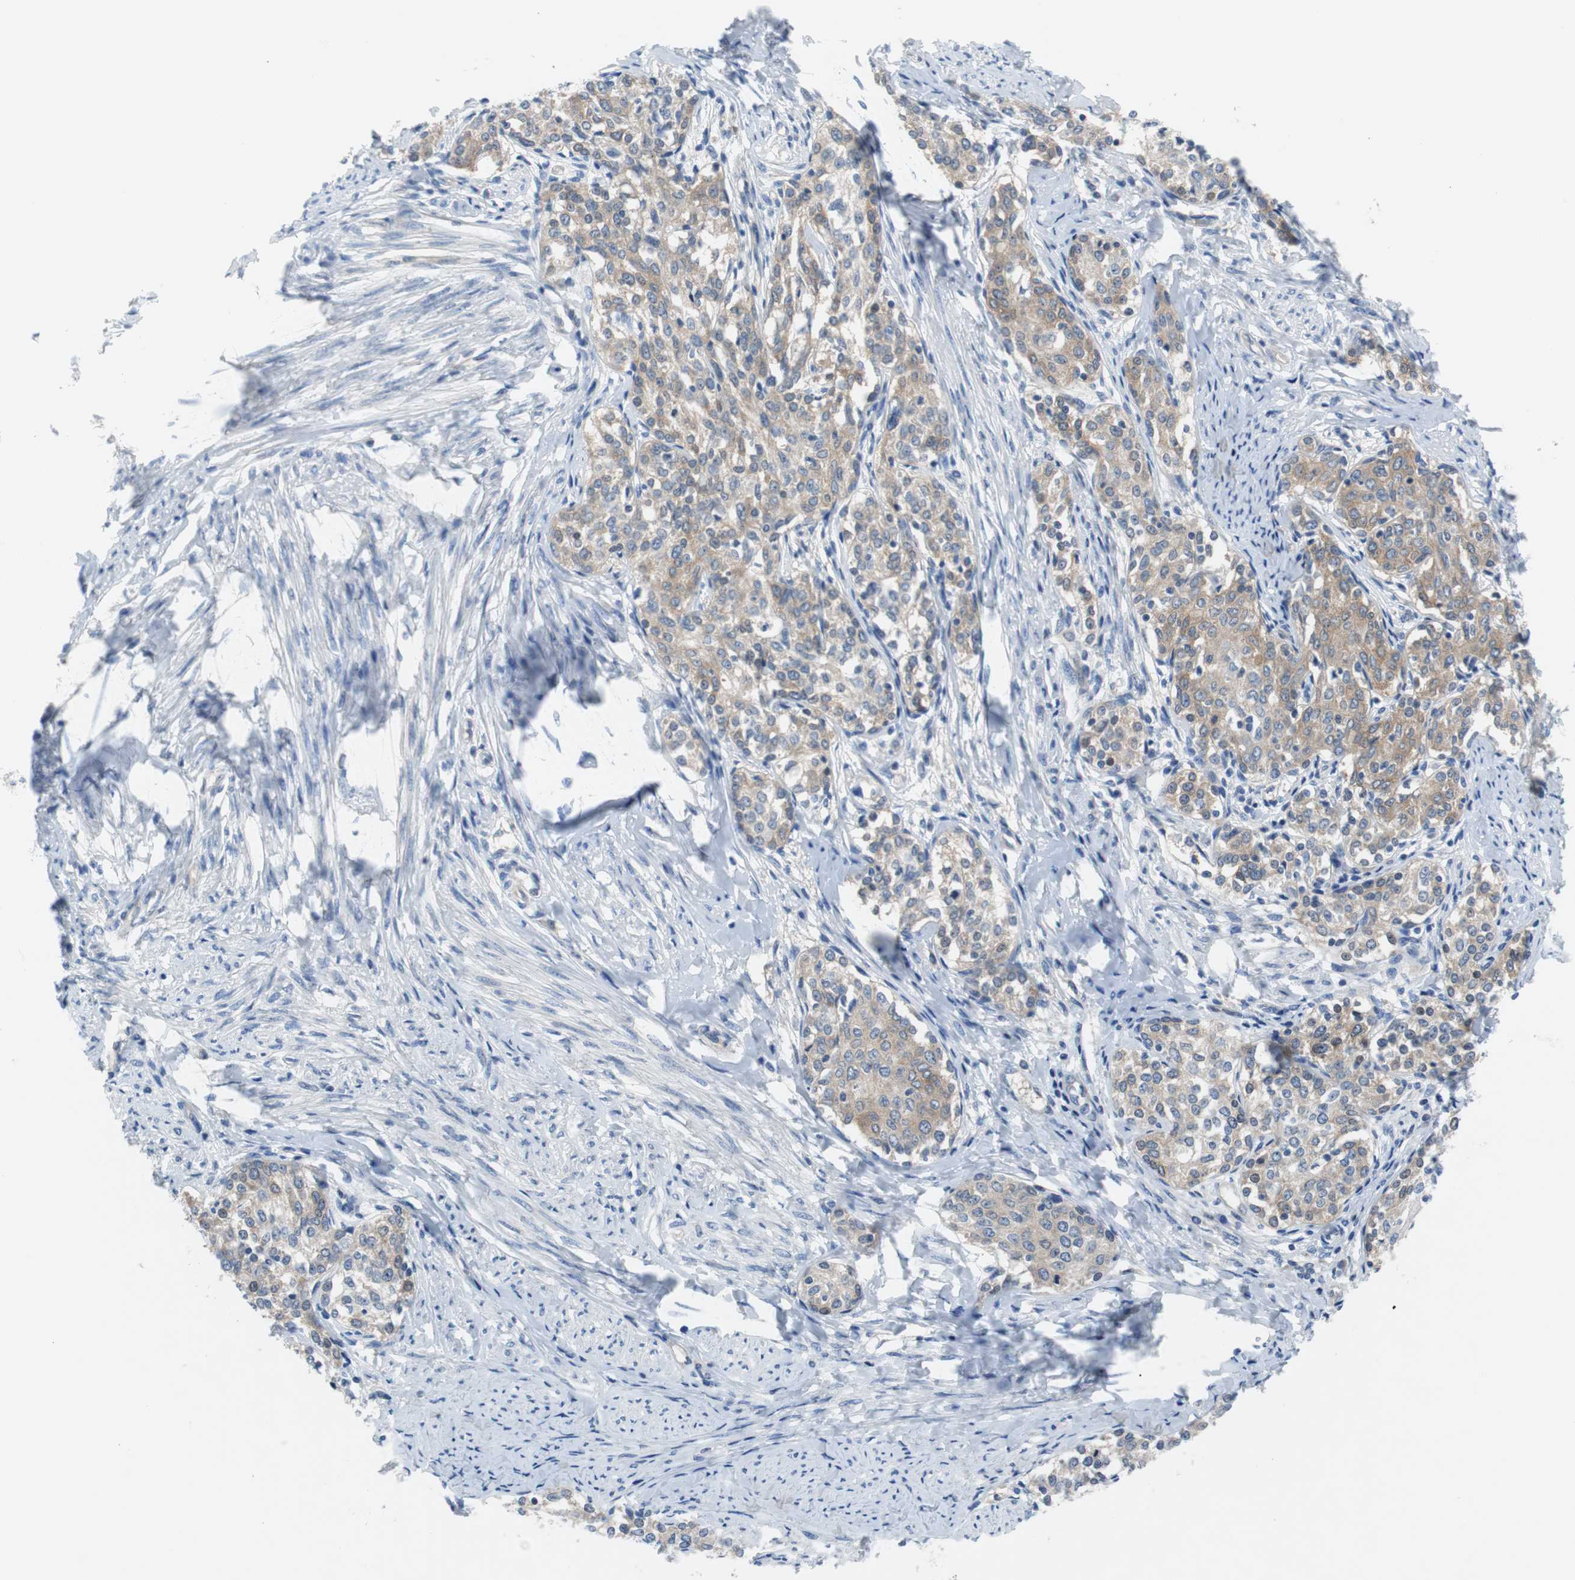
{"staining": {"intensity": "moderate", "quantity": ">75%", "location": "cytoplasmic/membranous"}, "tissue": "cervical cancer", "cell_type": "Tumor cells", "image_type": "cancer", "snomed": [{"axis": "morphology", "description": "Squamous cell carcinoma, NOS"}, {"axis": "morphology", "description": "Adenocarcinoma, NOS"}, {"axis": "topography", "description": "Cervix"}], "caption": "A brown stain highlights moderate cytoplasmic/membranous staining of a protein in human cervical squamous cell carcinoma tumor cells. The staining is performed using DAB (3,3'-diaminobenzidine) brown chromogen to label protein expression. The nuclei are counter-stained blue using hematoxylin.", "gene": "EEF2K", "patient": {"sex": "female", "age": 52}}